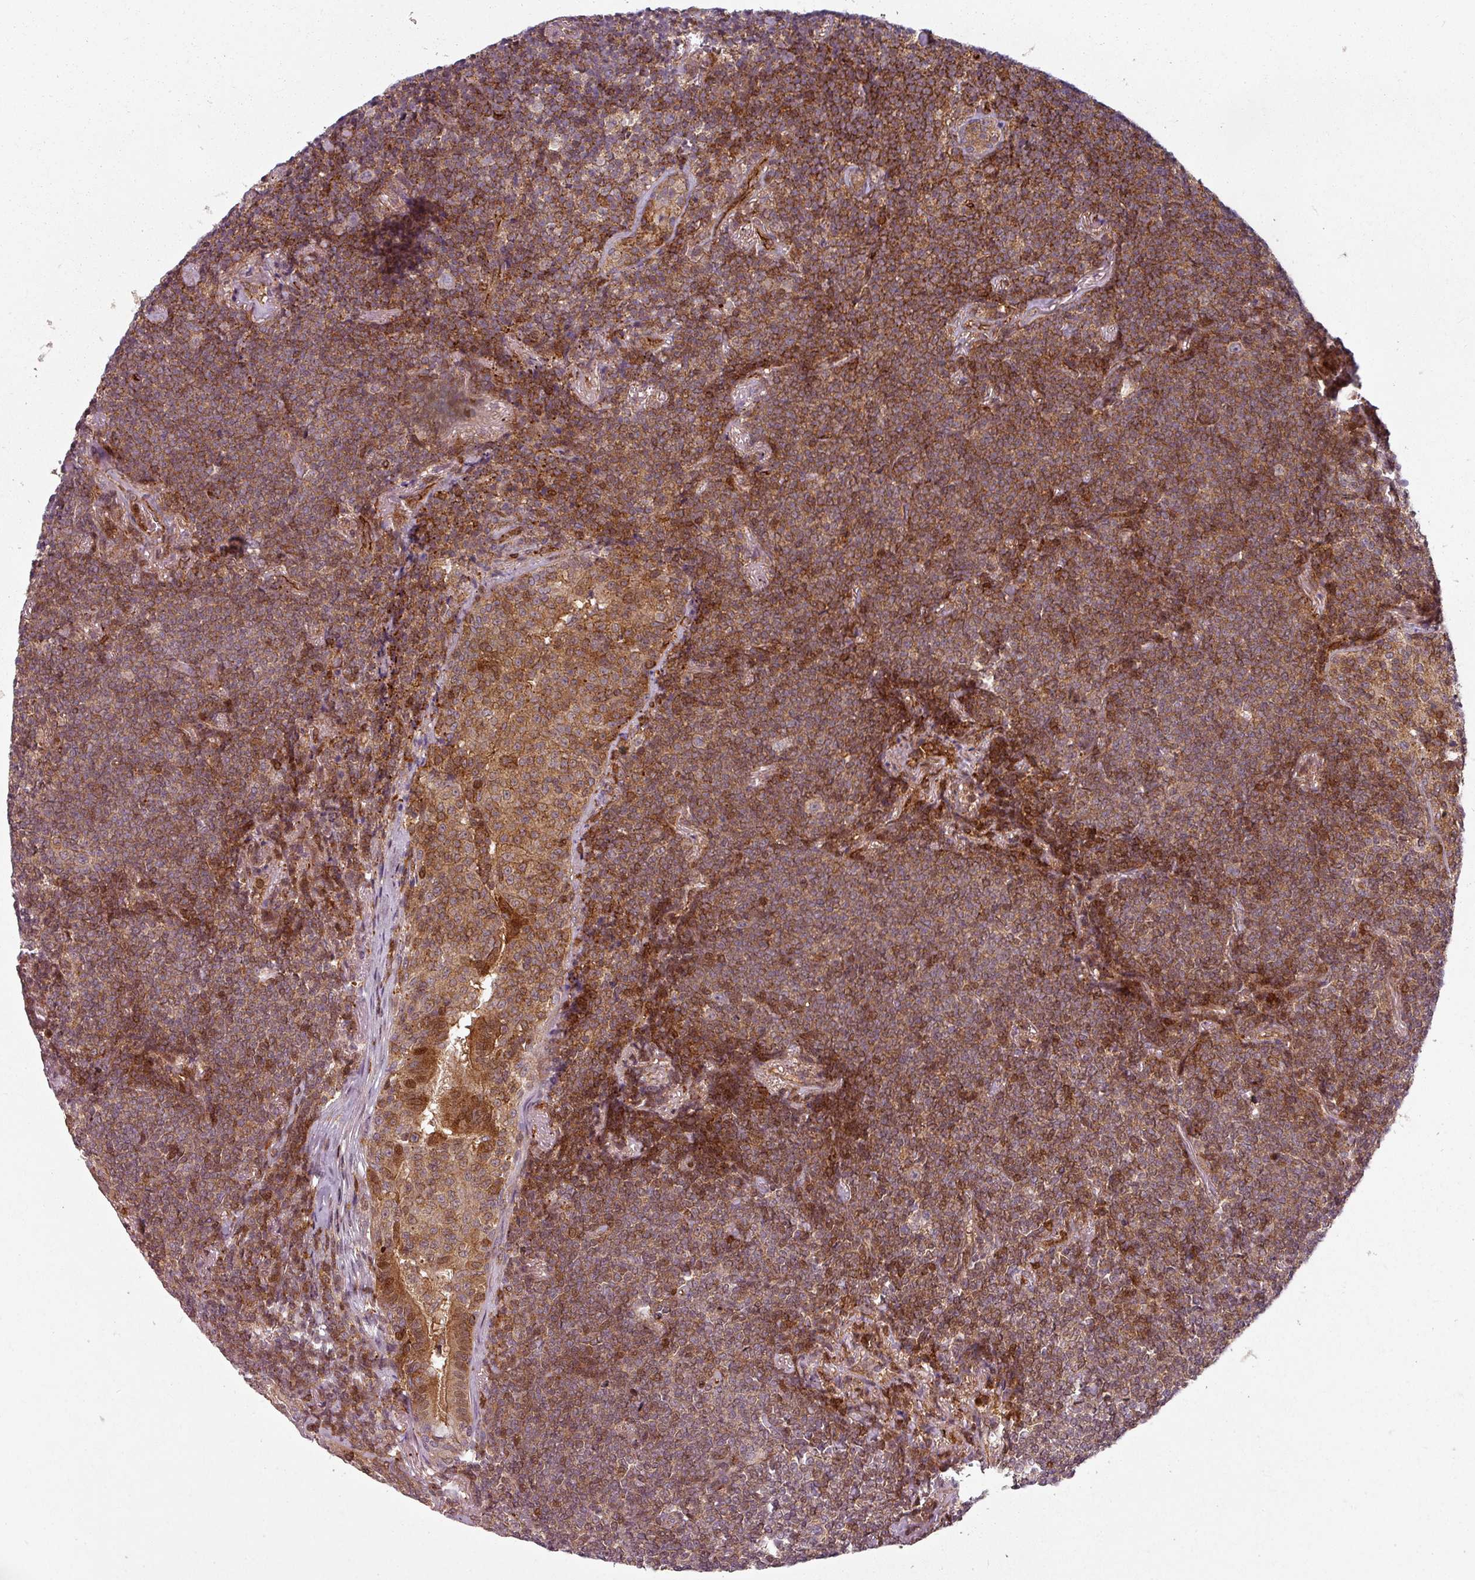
{"staining": {"intensity": "moderate", "quantity": ">75%", "location": "cytoplasmic/membranous"}, "tissue": "lymphoma", "cell_type": "Tumor cells", "image_type": "cancer", "snomed": [{"axis": "morphology", "description": "Malignant lymphoma, non-Hodgkin's type, Low grade"}, {"axis": "topography", "description": "Lung"}], "caption": "Malignant lymphoma, non-Hodgkin's type (low-grade) stained for a protein reveals moderate cytoplasmic/membranous positivity in tumor cells.", "gene": "CLIC1", "patient": {"sex": "female", "age": 71}}